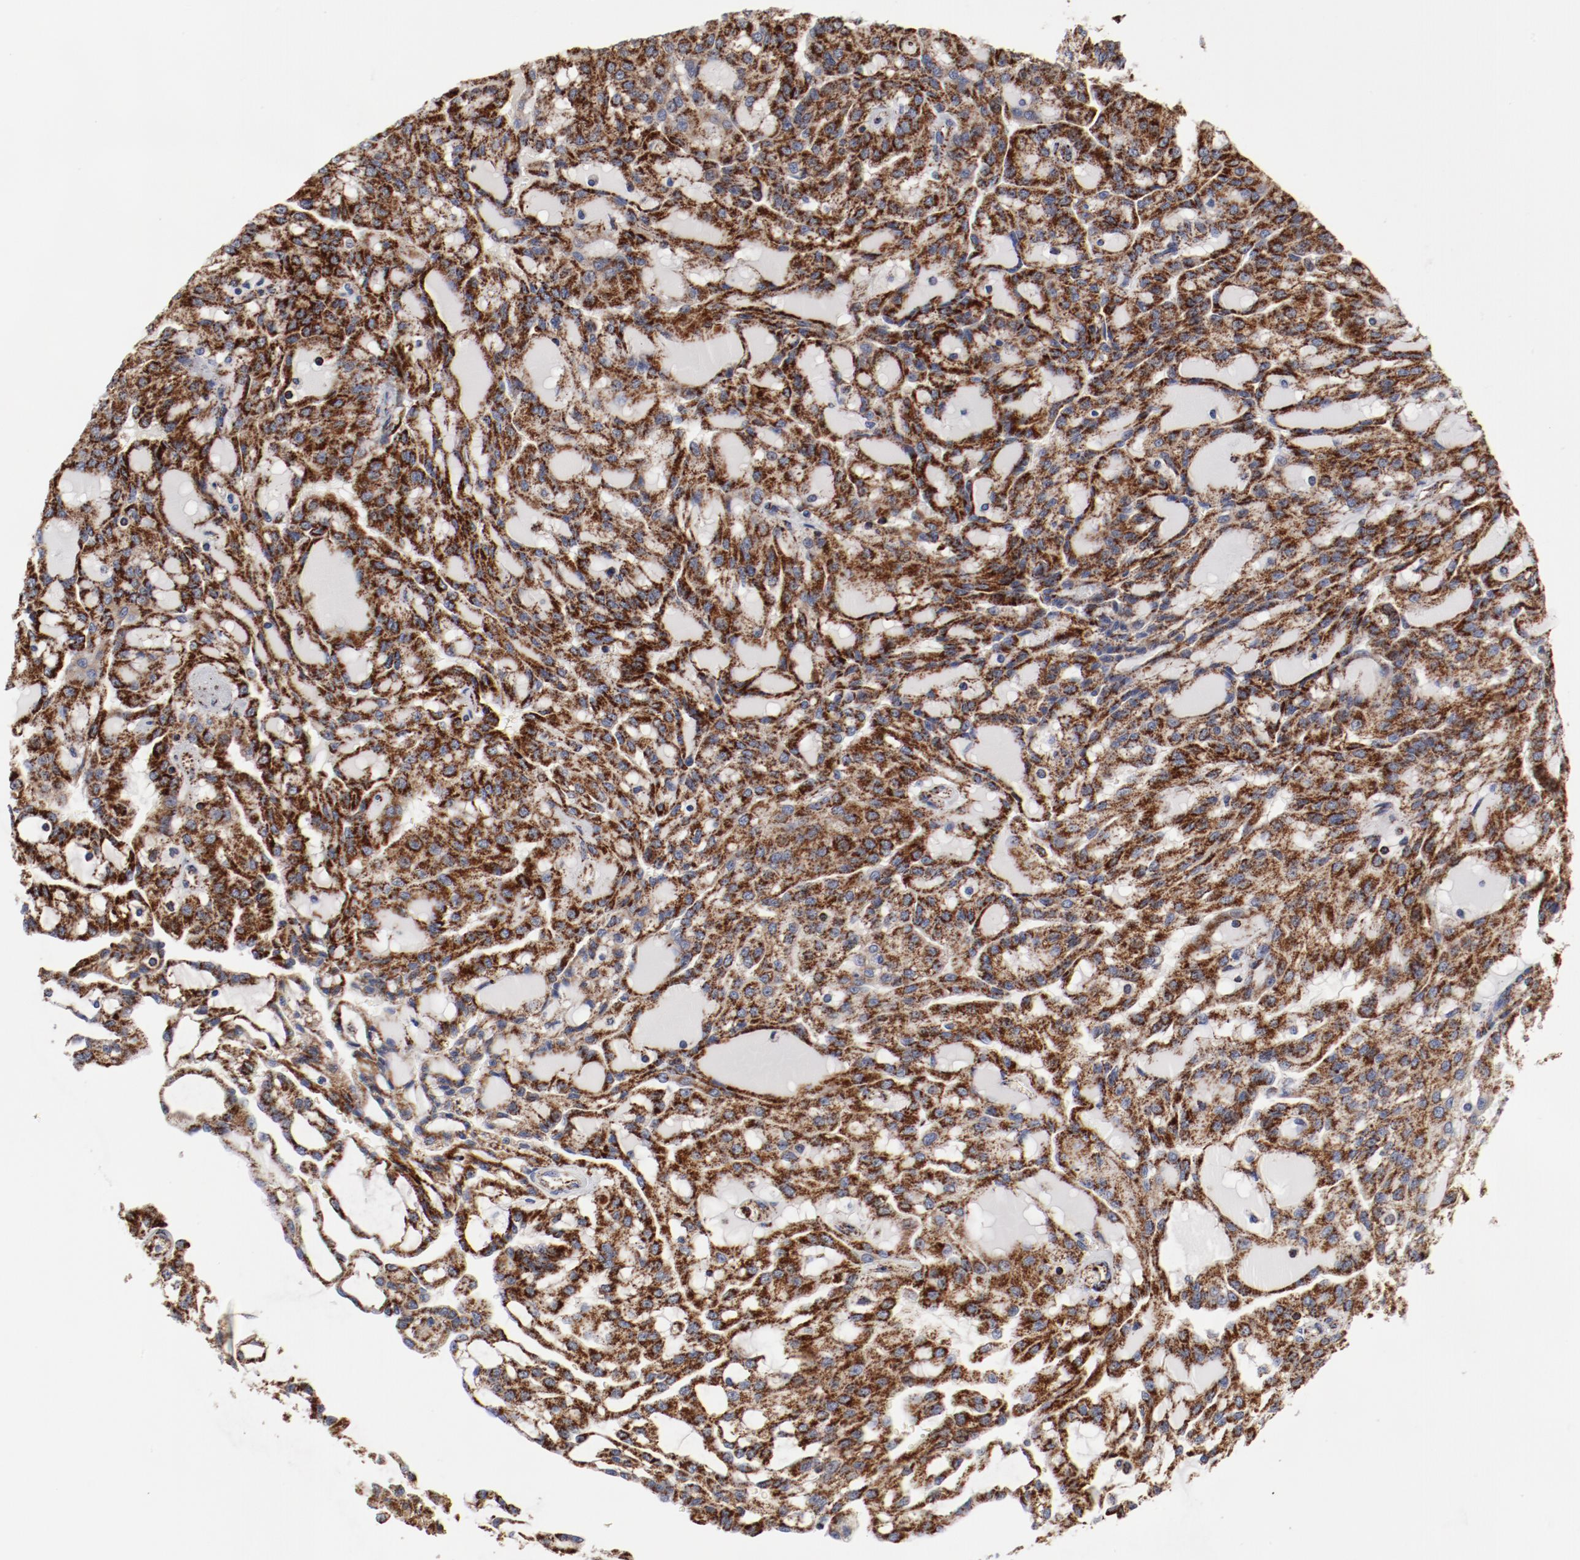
{"staining": {"intensity": "strong", "quantity": ">75%", "location": "cytoplasmic/membranous"}, "tissue": "renal cancer", "cell_type": "Tumor cells", "image_type": "cancer", "snomed": [{"axis": "morphology", "description": "Adenocarcinoma, NOS"}, {"axis": "topography", "description": "Kidney"}], "caption": "An immunohistochemistry (IHC) histopathology image of tumor tissue is shown. Protein staining in brown highlights strong cytoplasmic/membranous positivity in renal cancer within tumor cells. The staining is performed using DAB brown chromogen to label protein expression. The nuclei are counter-stained blue using hematoxylin.", "gene": "NDUFV2", "patient": {"sex": "male", "age": 63}}